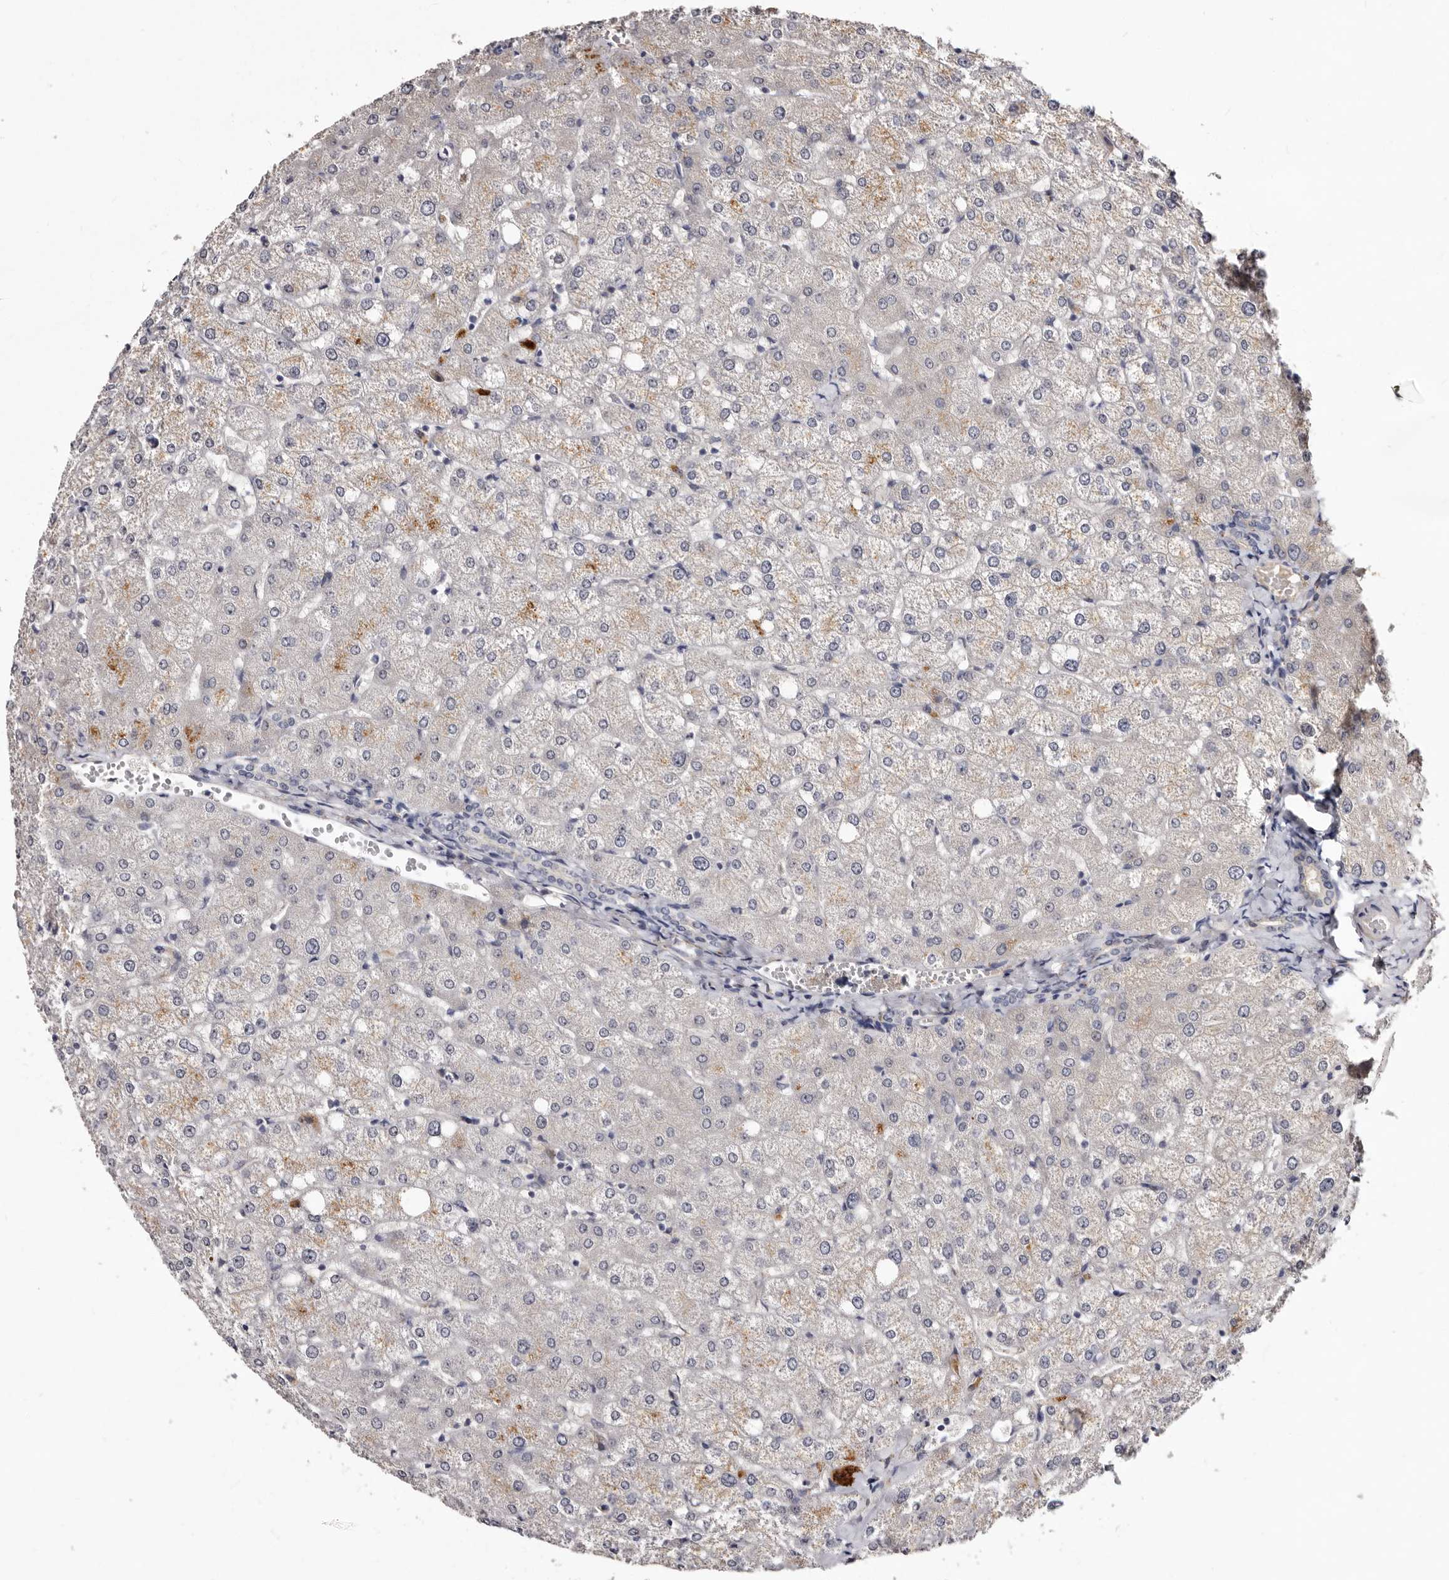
{"staining": {"intensity": "negative", "quantity": "none", "location": "none"}, "tissue": "liver", "cell_type": "Cholangiocytes", "image_type": "normal", "snomed": [{"axis": "morphology", "description": "Normal tissue, NOS"}, {"axis": "topography", "description": "Liver"}], "caption": "This is an IHC histopathology image of benign human liver. There is no expression in cholangiocytes.", "gene": "LANCL2", "patient": {"sex": "female", "age": 54}}